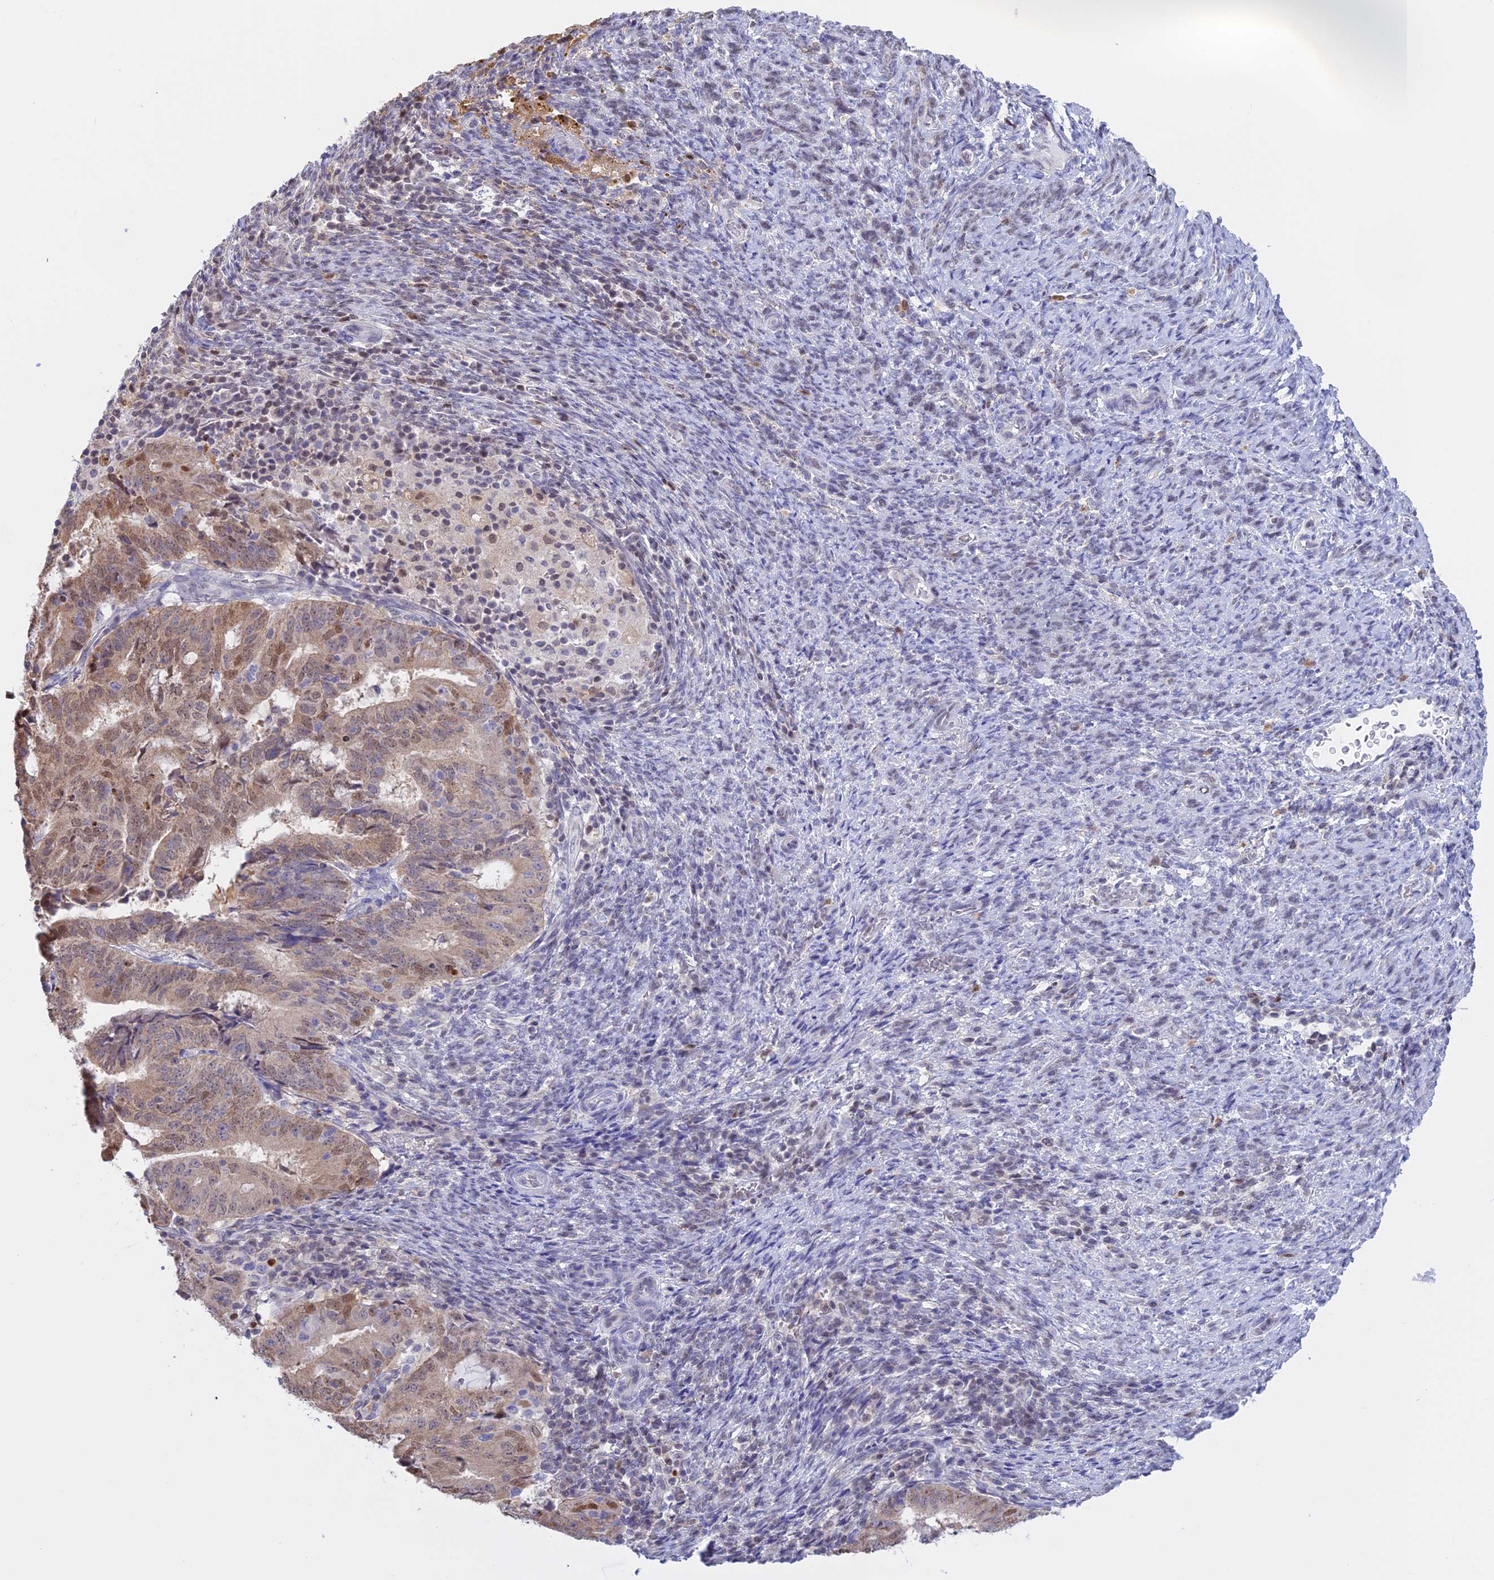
{"staining": {"intensity": "moderate", "quantity": "<25%", "location": "nuclear"}, "tissue": "endometrial cancer", "cell_type": "Tumor cells", "image_type": "cancer", "snomed": [{"axis": "morphology", "description": "Adenocarcinoma, NOS"}, {"axis": "topography", "description": "Endometrium"}], "caption": "An image of human endometrial cancer stained for a protein shows moderate nuclear brown staining in tumor cells.", "gene": "IZUMO2", "patient": {"sex": "female", "age": 70}}